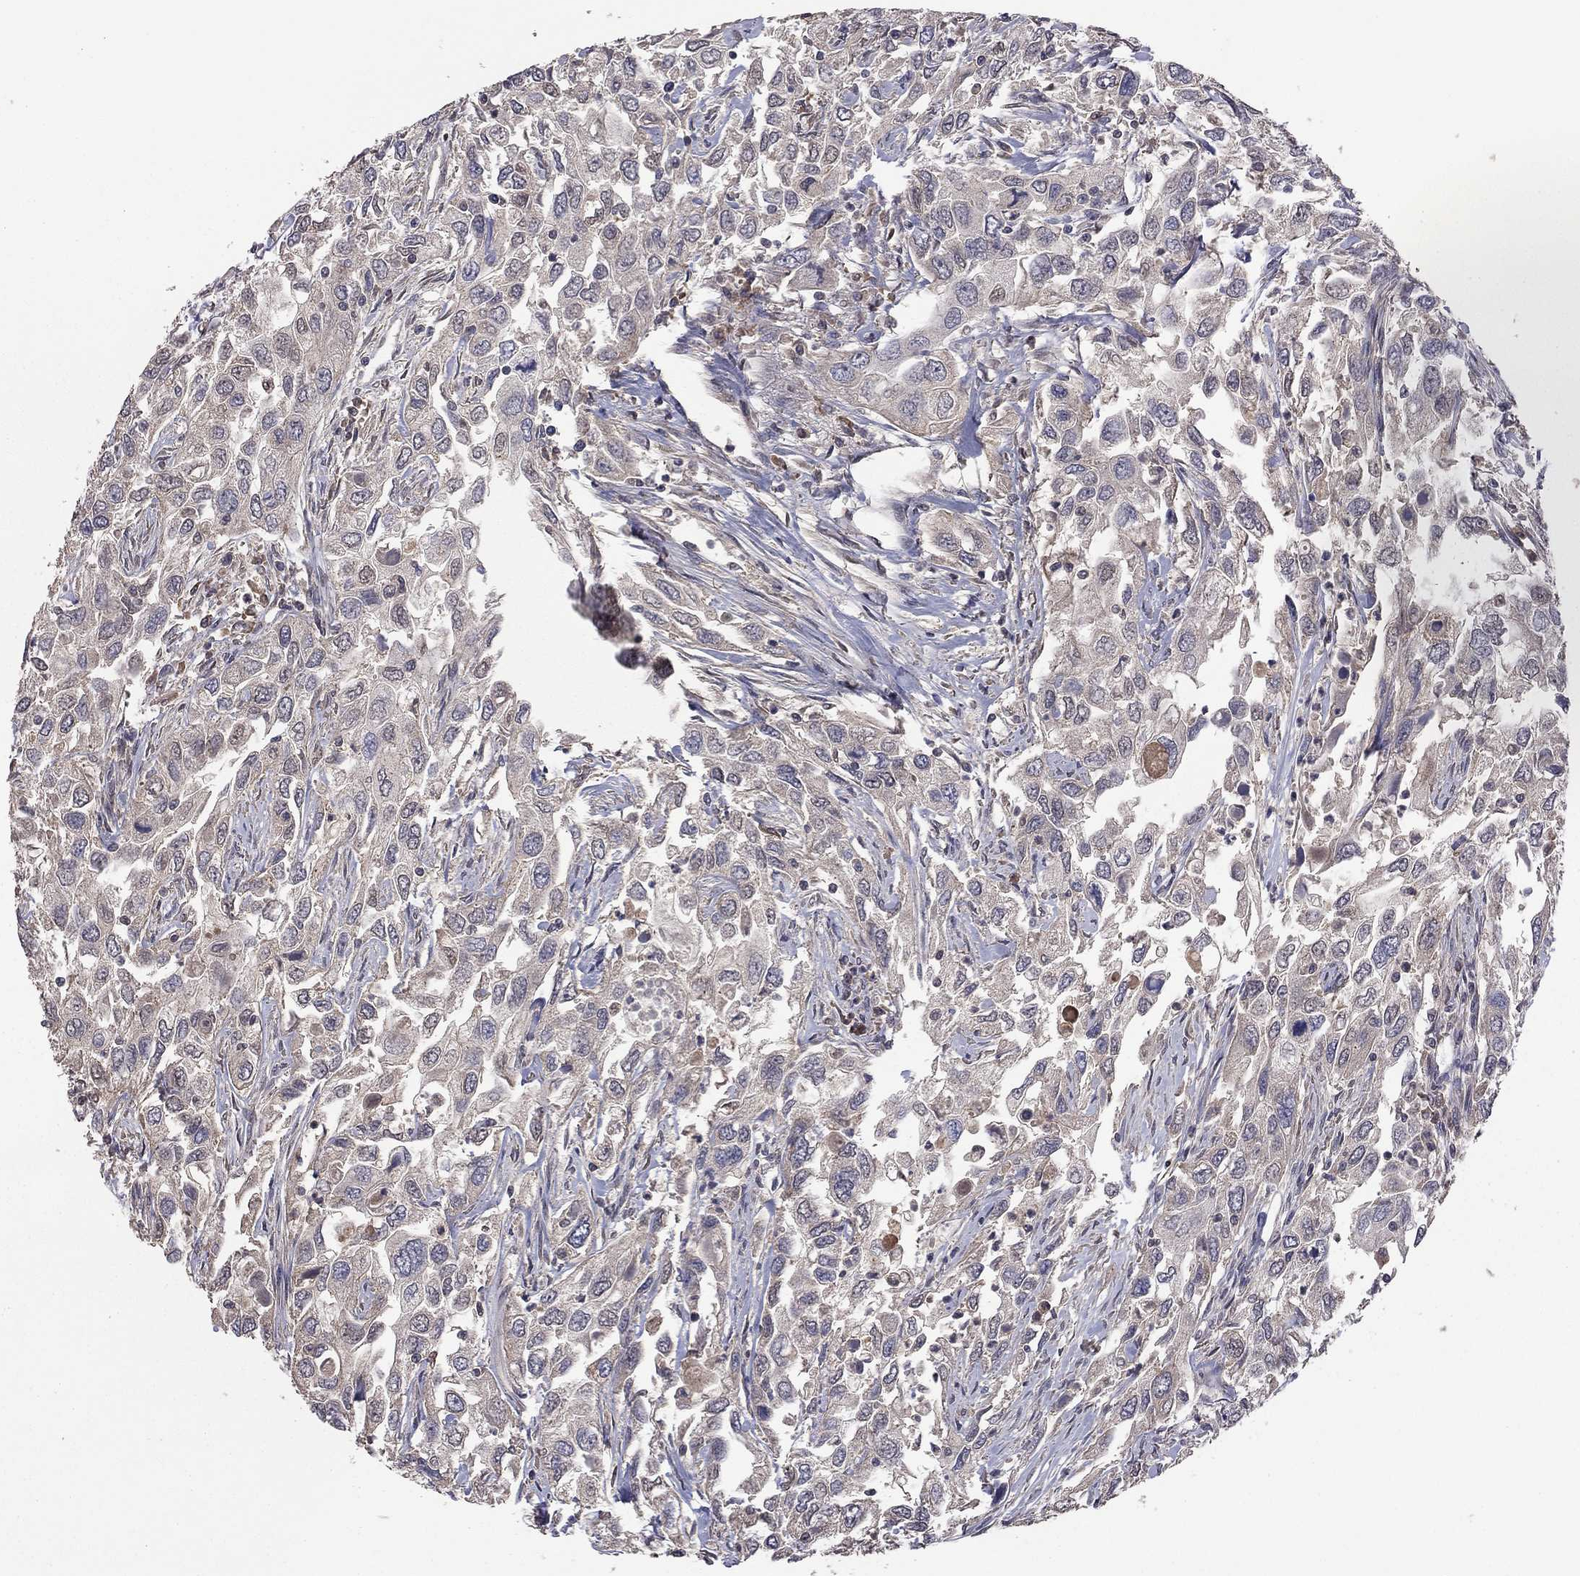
{"staining": {"intensity": "negative", "quantity": "none", "location": "none"}, "tissue": "urothelial cancer", "cell_type": "Tumor cells", "image_type": "cancer", "snomed": [{"axis": "morphology", "description": "Urothelial carcinoma, High grade"}, {"axis": "topography", "description": "Urinary bladder"}], "caption": "Immunohistochemistry (IHC) image of neoplastic tissue: urothelial carcinoma (high-grade) stained with DAB shows no significant protein expression in tumor cells. Brightfield microscopy of immunohistochemistry (IHC) stained with DAB (3,3'-diaminobenzidine) (brown) and hematoxylin (blue), captured at high magnification.", "gene": "TSNARE1", "patient": {"sex": "male", "age": 76}}